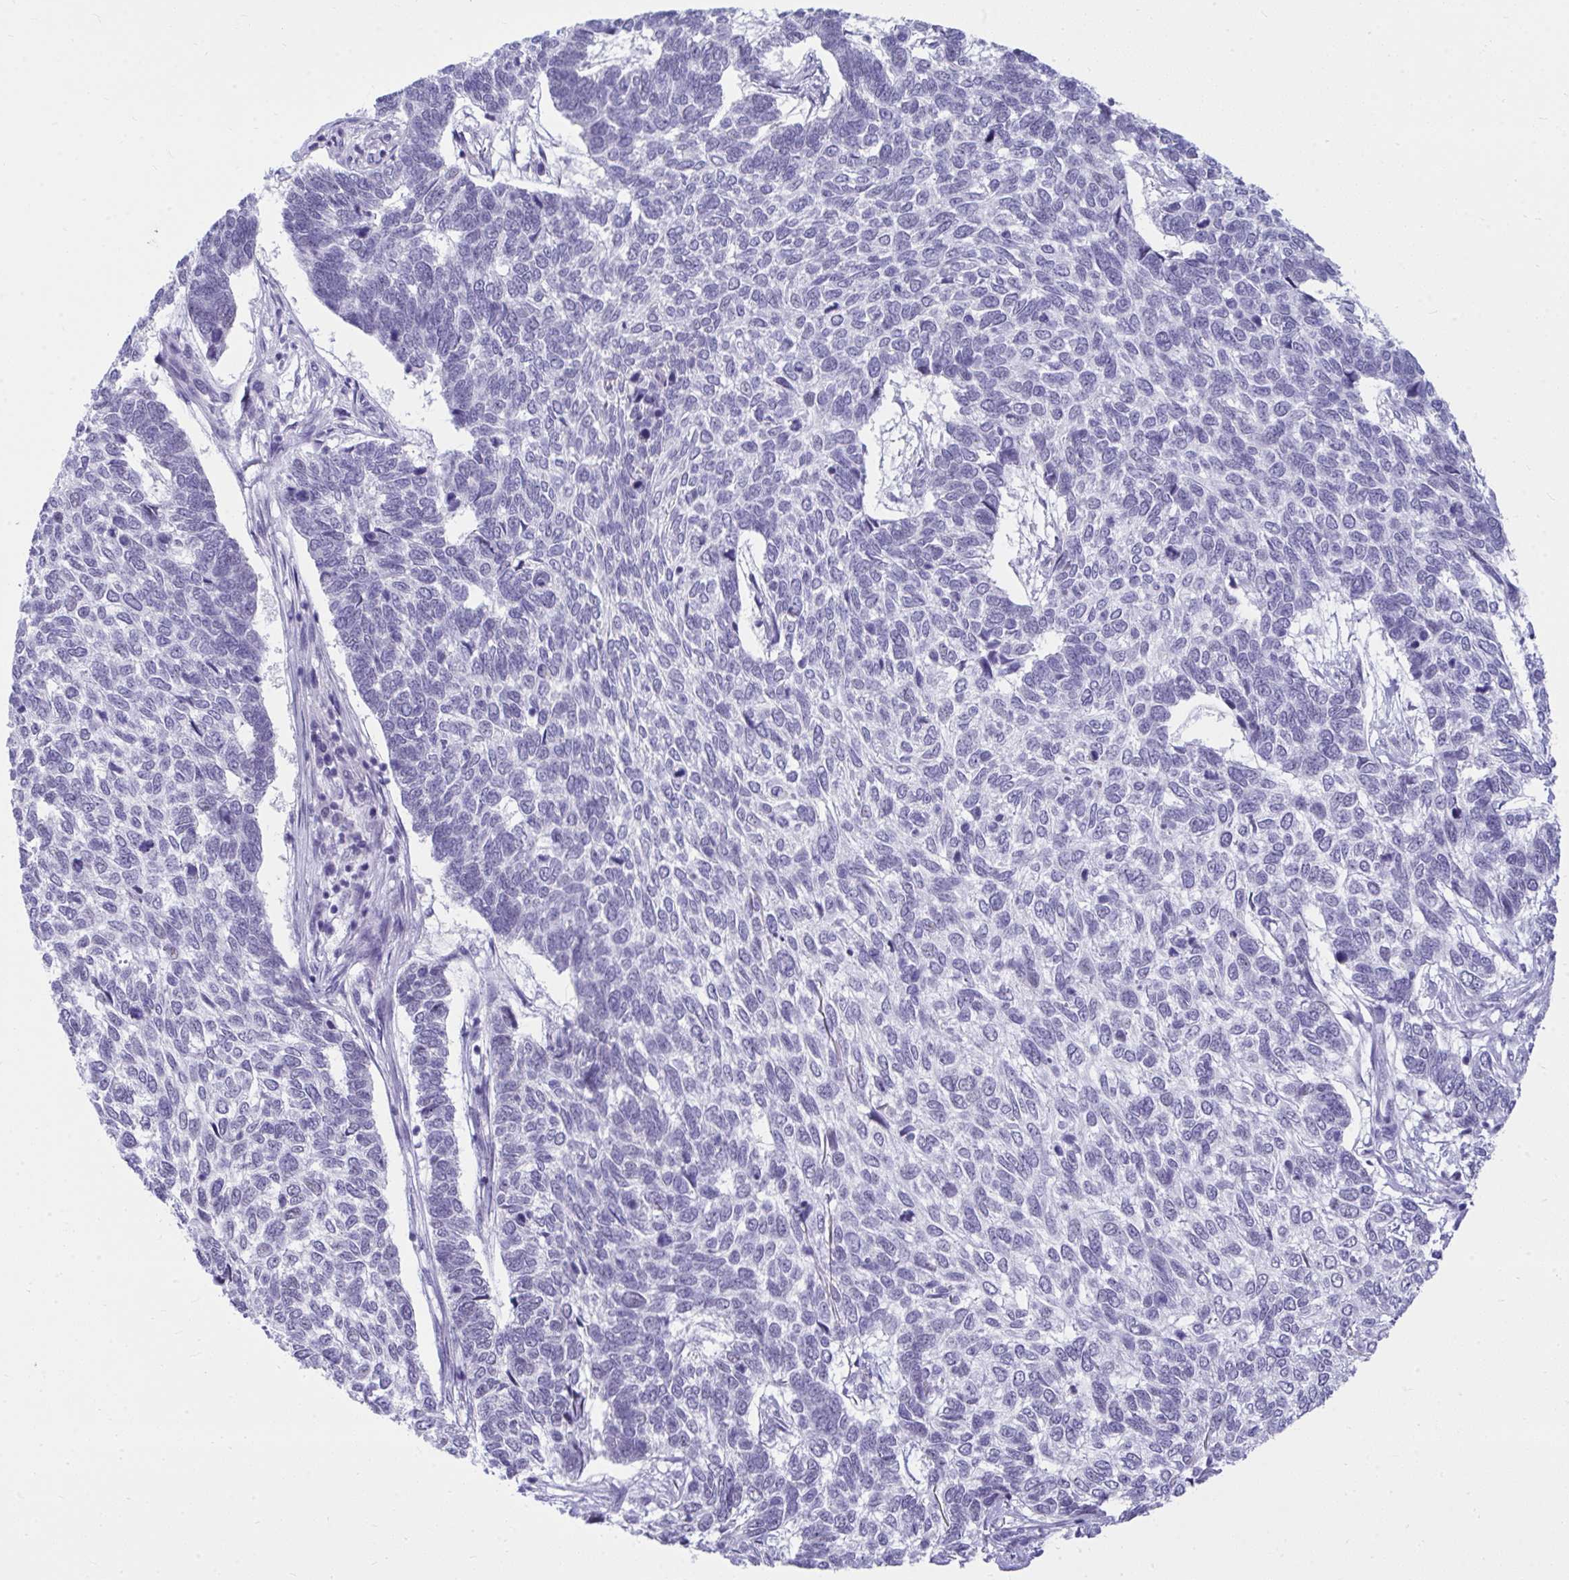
{"staining": {"intensity": "negative", "quantity": "none", "location": "none"}, "tissue": "skin cancer", "cell_type": "Tumor cells", "image_type": "cancer", "snomed": [{"axis": "morphology", "description": "Basal cell carcinoma"}, {"axis": "topography", "description": "Skin"}], "caption": "This is an IHC micrograph of human skin cancer (basal cell carcinoma). There is no expression in tumor cells.", "gene": "OR5F1", "patient": {"sex": "female", "age": 65}}